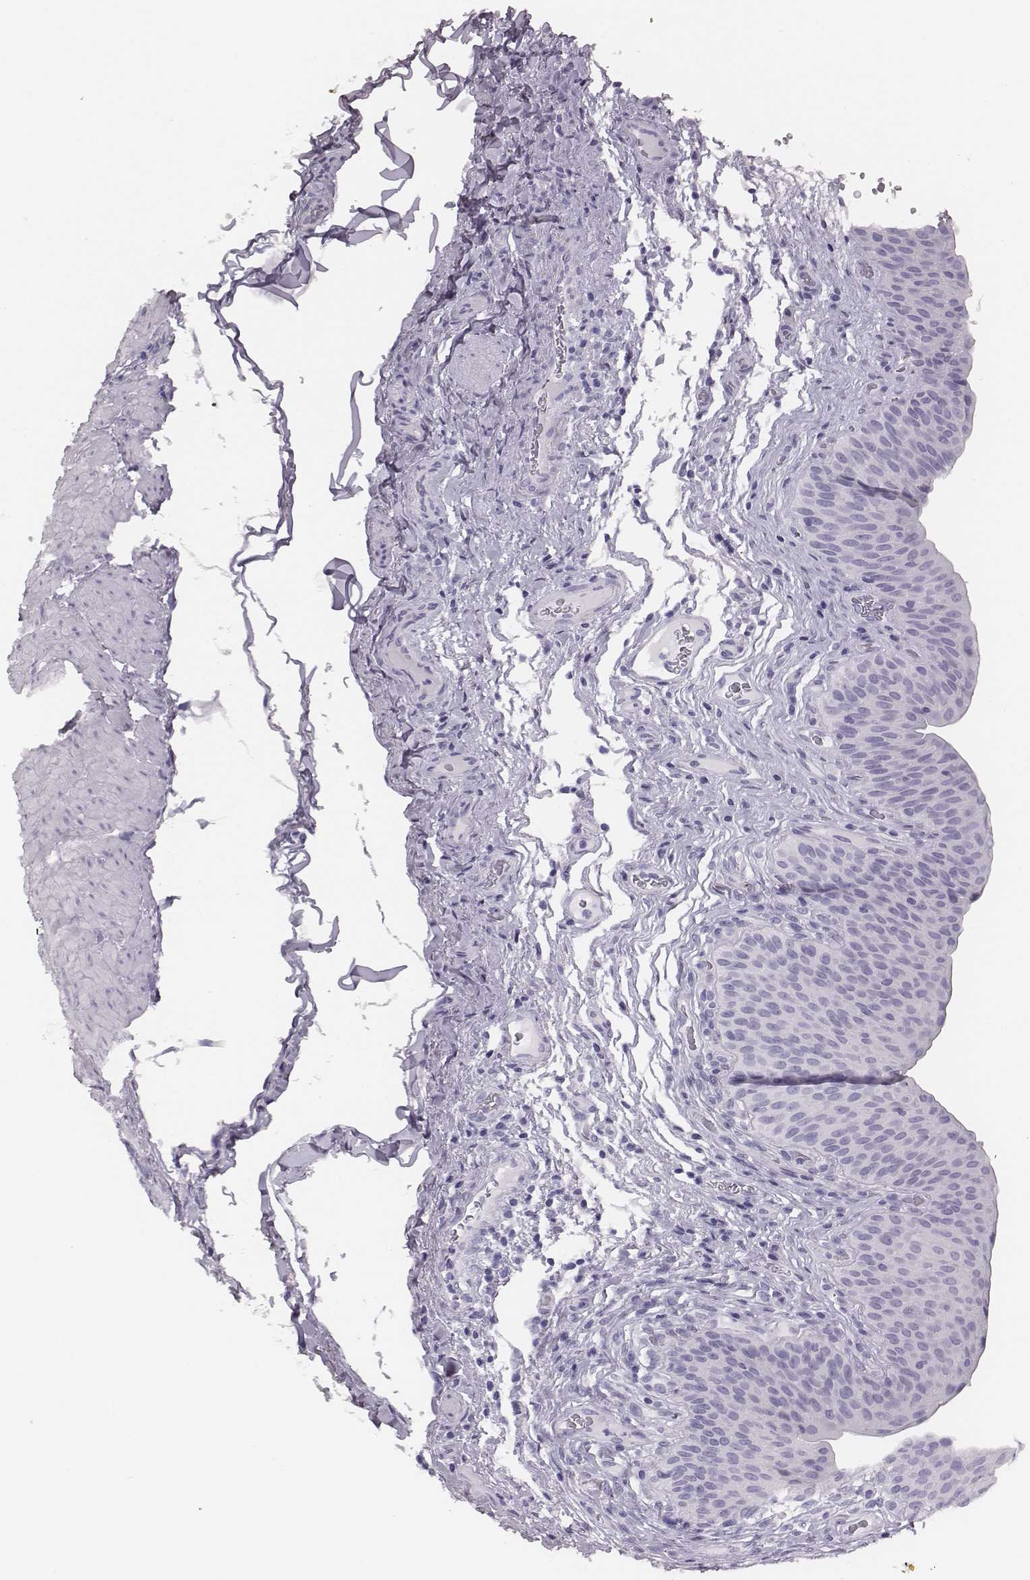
{"staining": {"intensity": "negative", "quantity": "none", "location": "none"}, "tissue": "urinary bladder", "cell_type": "Urothelial cells", "image_type": "normal", "snomed": [{"axis": "morphology", "description": "Normal tissue, NOS"}, {"axis": "topography", "description": "Urinary bladder"}], "caption": "IHC of unremarkable urinary bladder shows no expression in urothelial cells.", "gene": "H1", "patient": {"sex": "male", "age": 66}}